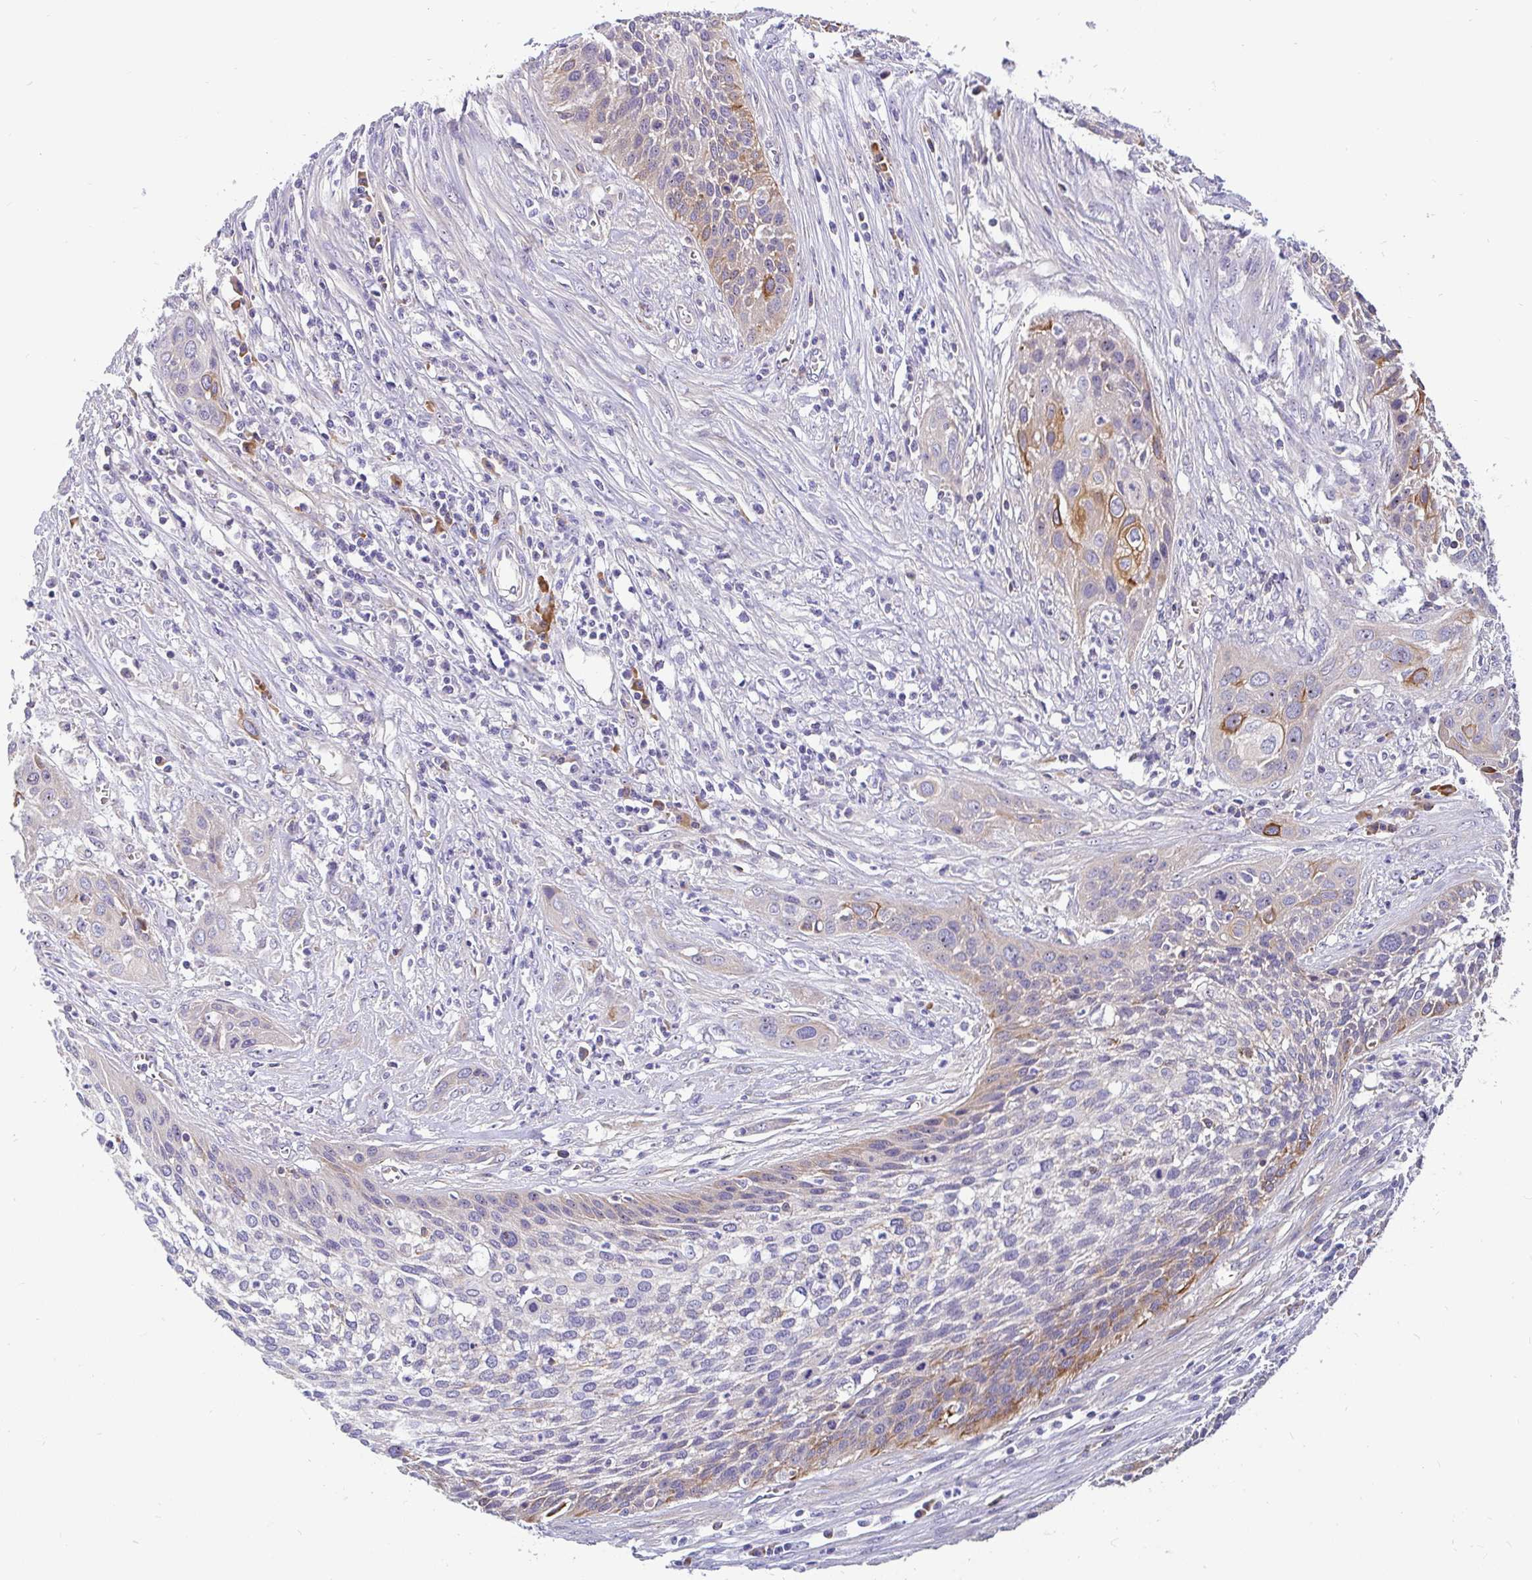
{"staining": {"intensity": "moderate", "quantity": "25%-75%", "location": "cytoplasmic/membranous"}, "tissue": "cervical cancer", "cell_type": "Tumor cells", "image_type": "cancer", "snomed": [{"axis": "morphology", "description": "Squamous cell carcinoma, NOS"}, {"axis": "topography", "description": "Cervix"}], "caption": "An image of human squamous cell carcinoma (cervical) stained for a protein reveals moderate cytoplasmic/membranous brown staining in tumor cells.", "gene": "LRRC26", "patient": {"sex": "female", "age": 34}}